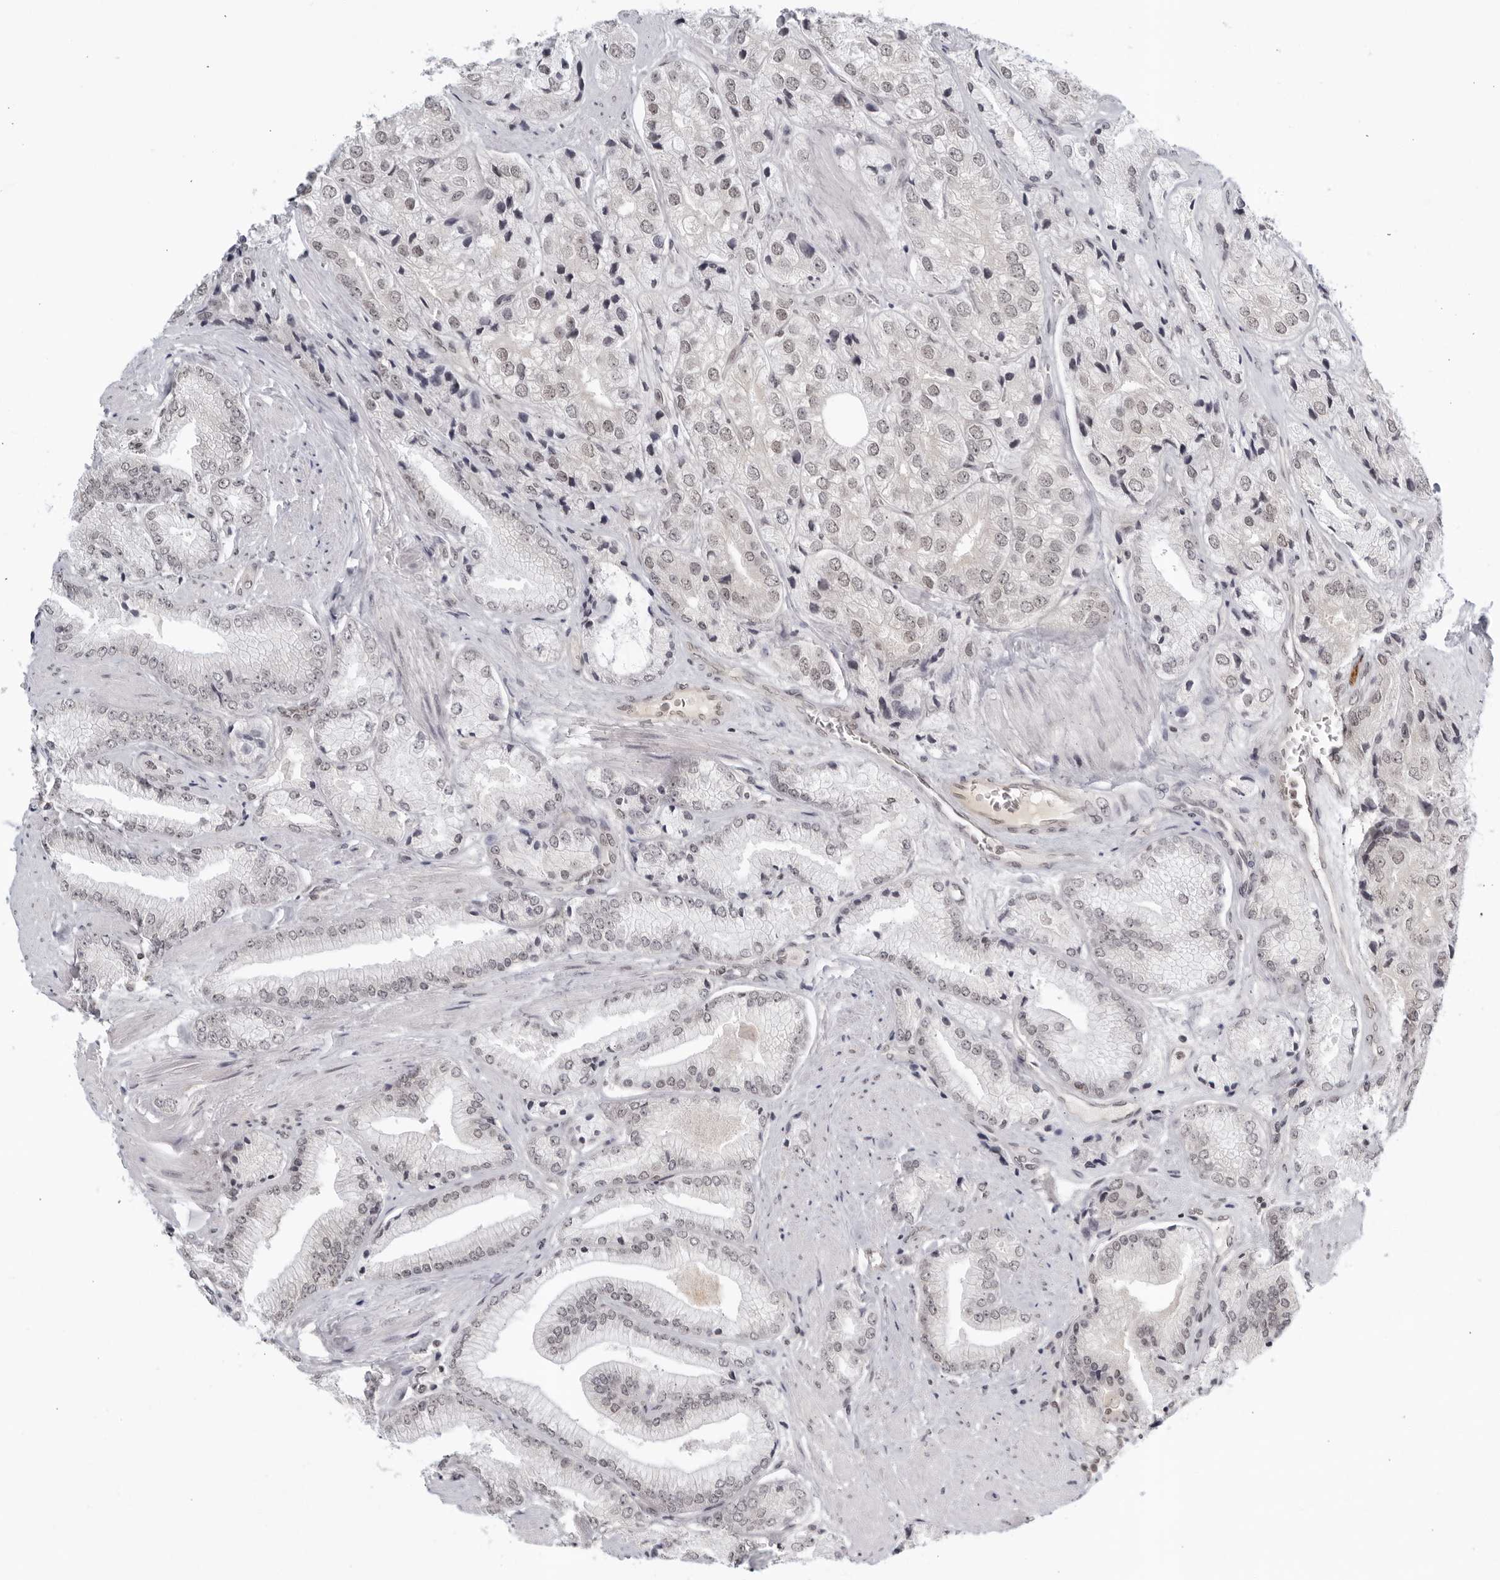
{"staining": {"intensity": "weak", "quantity": ">75%", "location": "nuclear"}, "tissue": "prostate cancer", "cell_type": "Tumor cells", "image_type": "cancer", "snomed": [{"axis": "morphology", "description": "Adenocarcinoma, High grade"}, {"axis": "topography", "description": "Prostate"}], "caption": "Protein expression analysis of human prostate cancer reveals weak nuclear expression in approximately >75% of tumor cells.", "gene": "CC2D1B", "patient": {"sex": "male", "age": 50}}